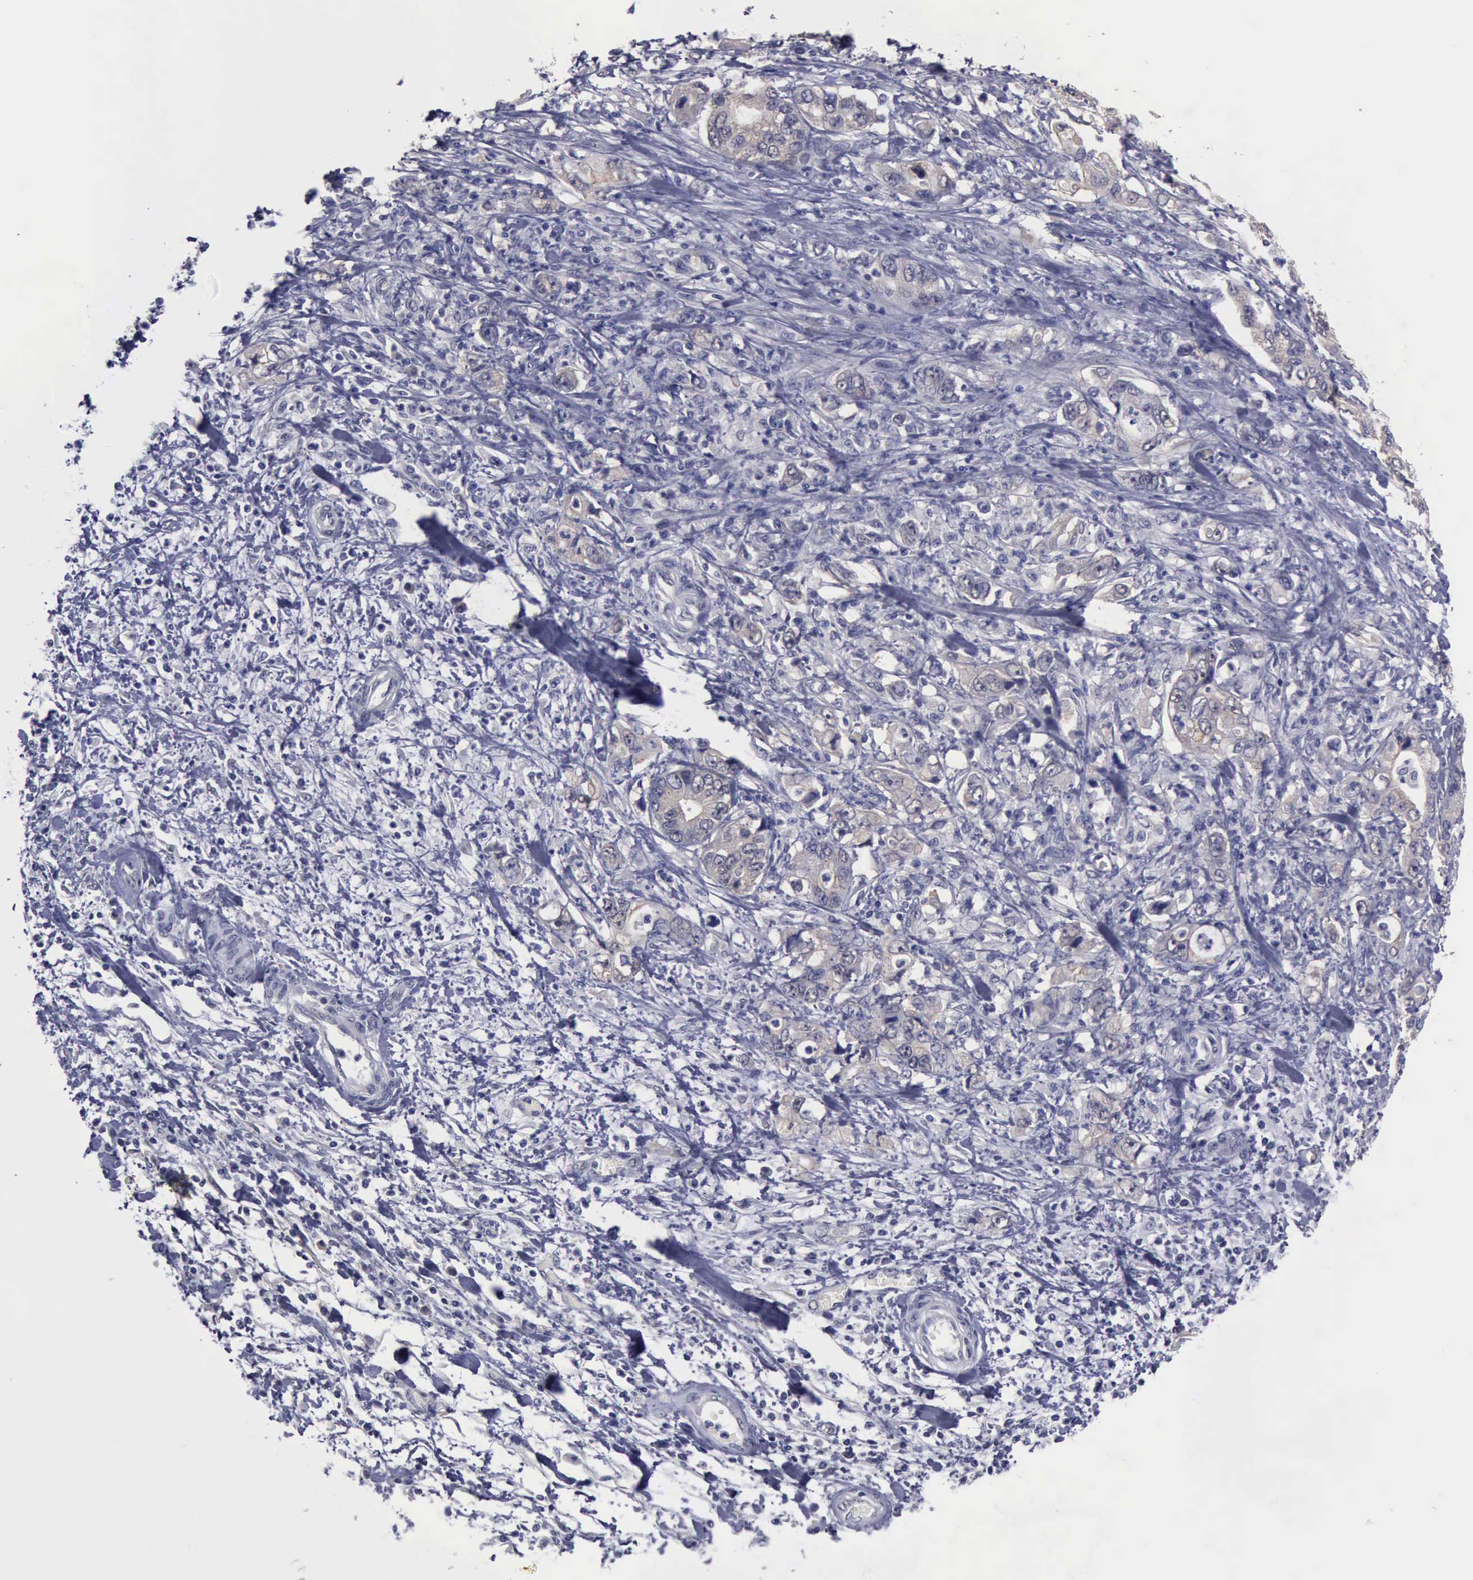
{"staining": {"intensity": "negative", "quantity": "none", "location": "none"}, "tissue": "stomach cancer", "cell_type": "Tumor cells", "image_type": "cancer", "snomed": [{"axis": "morphology", "description": "Adenocarcinoma, NOS"}, {"axis": "topography", "description": "Pancreas"}, {"axis": "topography", "description": "Stomach, upper"}], "caption": "This is an immunohistochemistry (IHC) photomicrograph of stomach adenocarcinoma. There is no expression in tumor cells.", "gene": "PHKA1", "patient": {"sex": "male", "age": 77}}